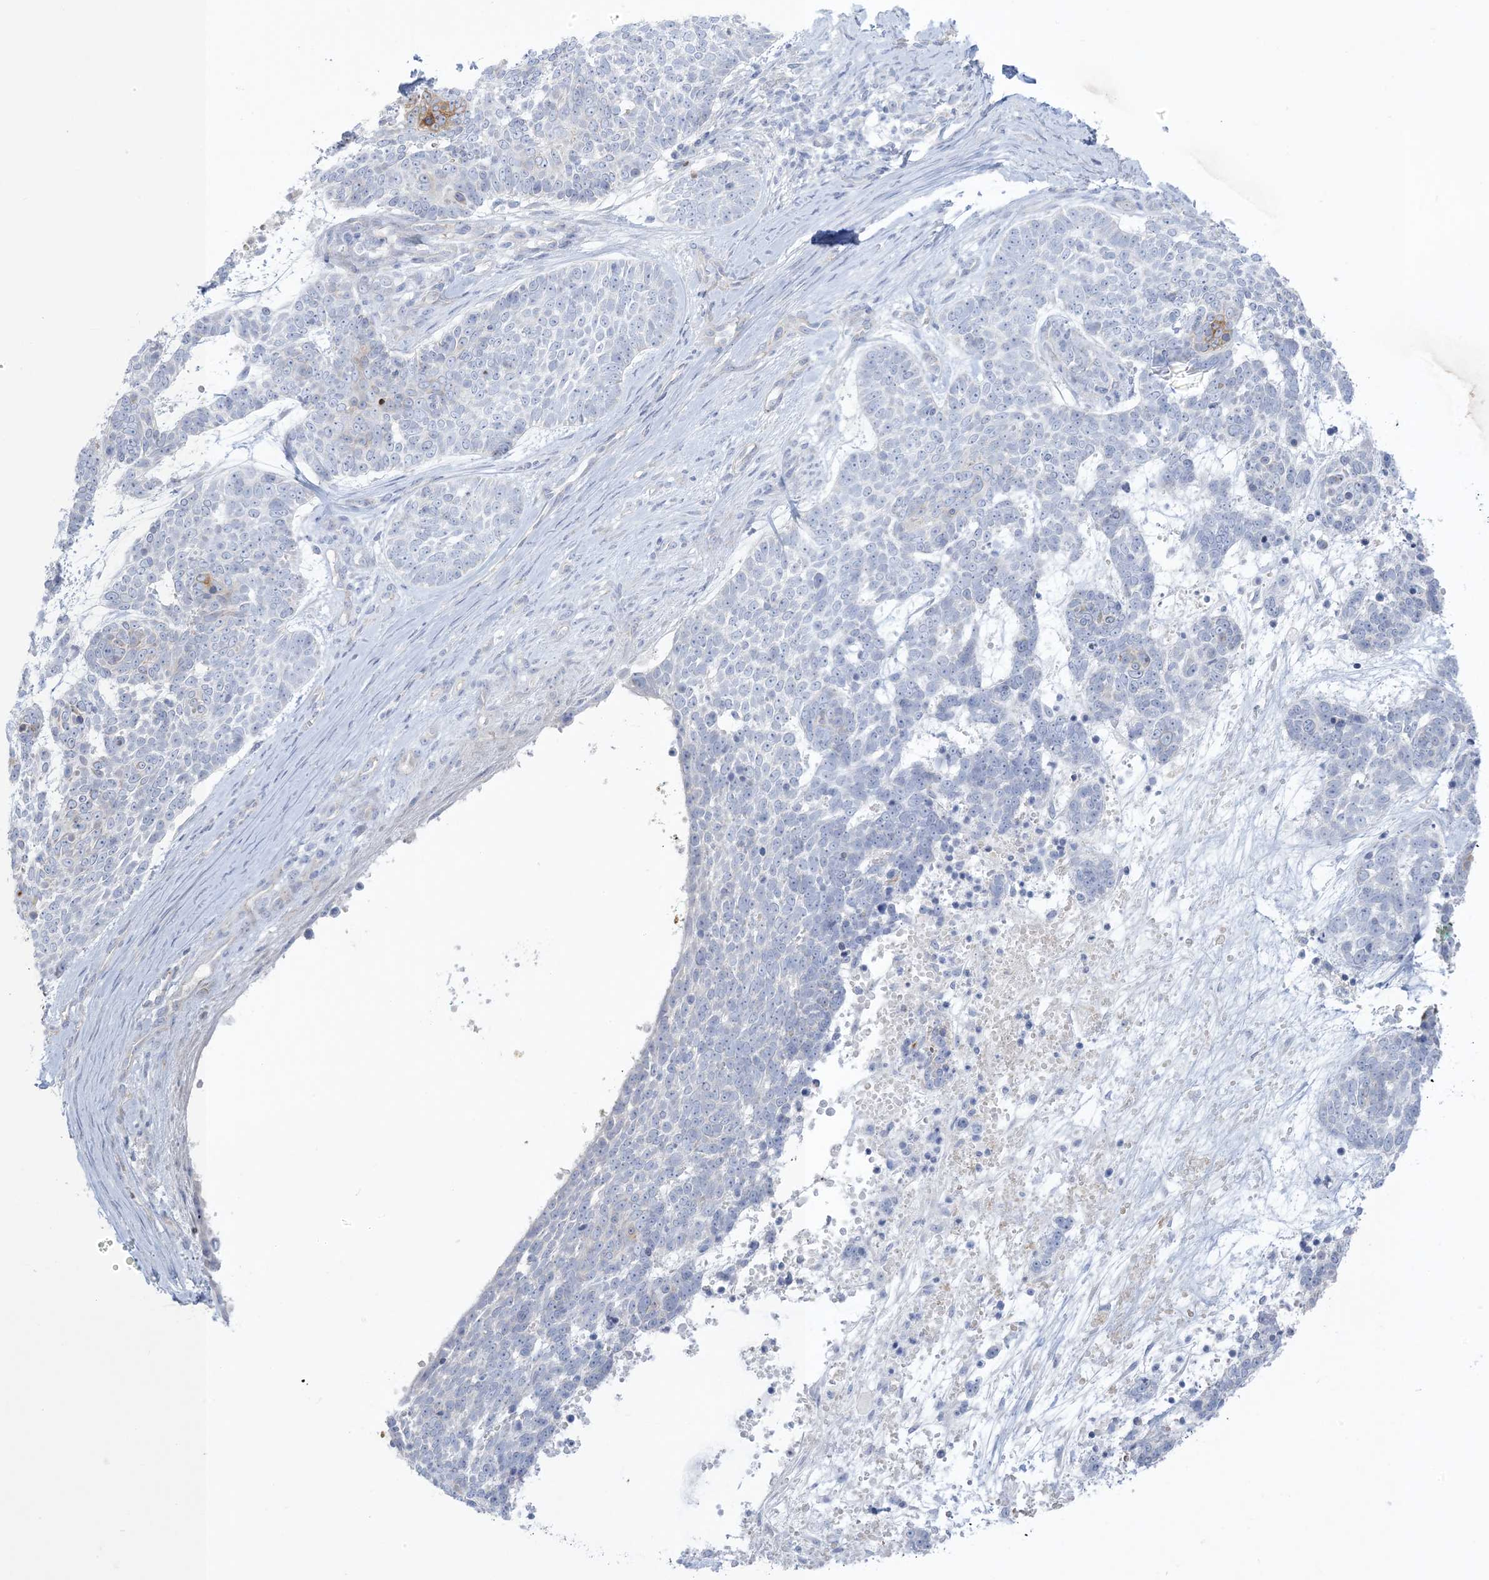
{"staining": {"intensity": "negative", "quantity": "none", "location": "none"}, "tissue": "skin cancer", "cell_type": "Tumor cells", "image_type": "cancer", "snomed": [{"axis": "morphology", "description": "Basal cell carcinoma"}, {"axis": "topography", "description": "Skin"}], "caption": "IHC of skin basal cell carcinoma reveals no staining in tumor cells.", "gene": "XIRP2", "patient": {"sex": "female", "age": 81}}